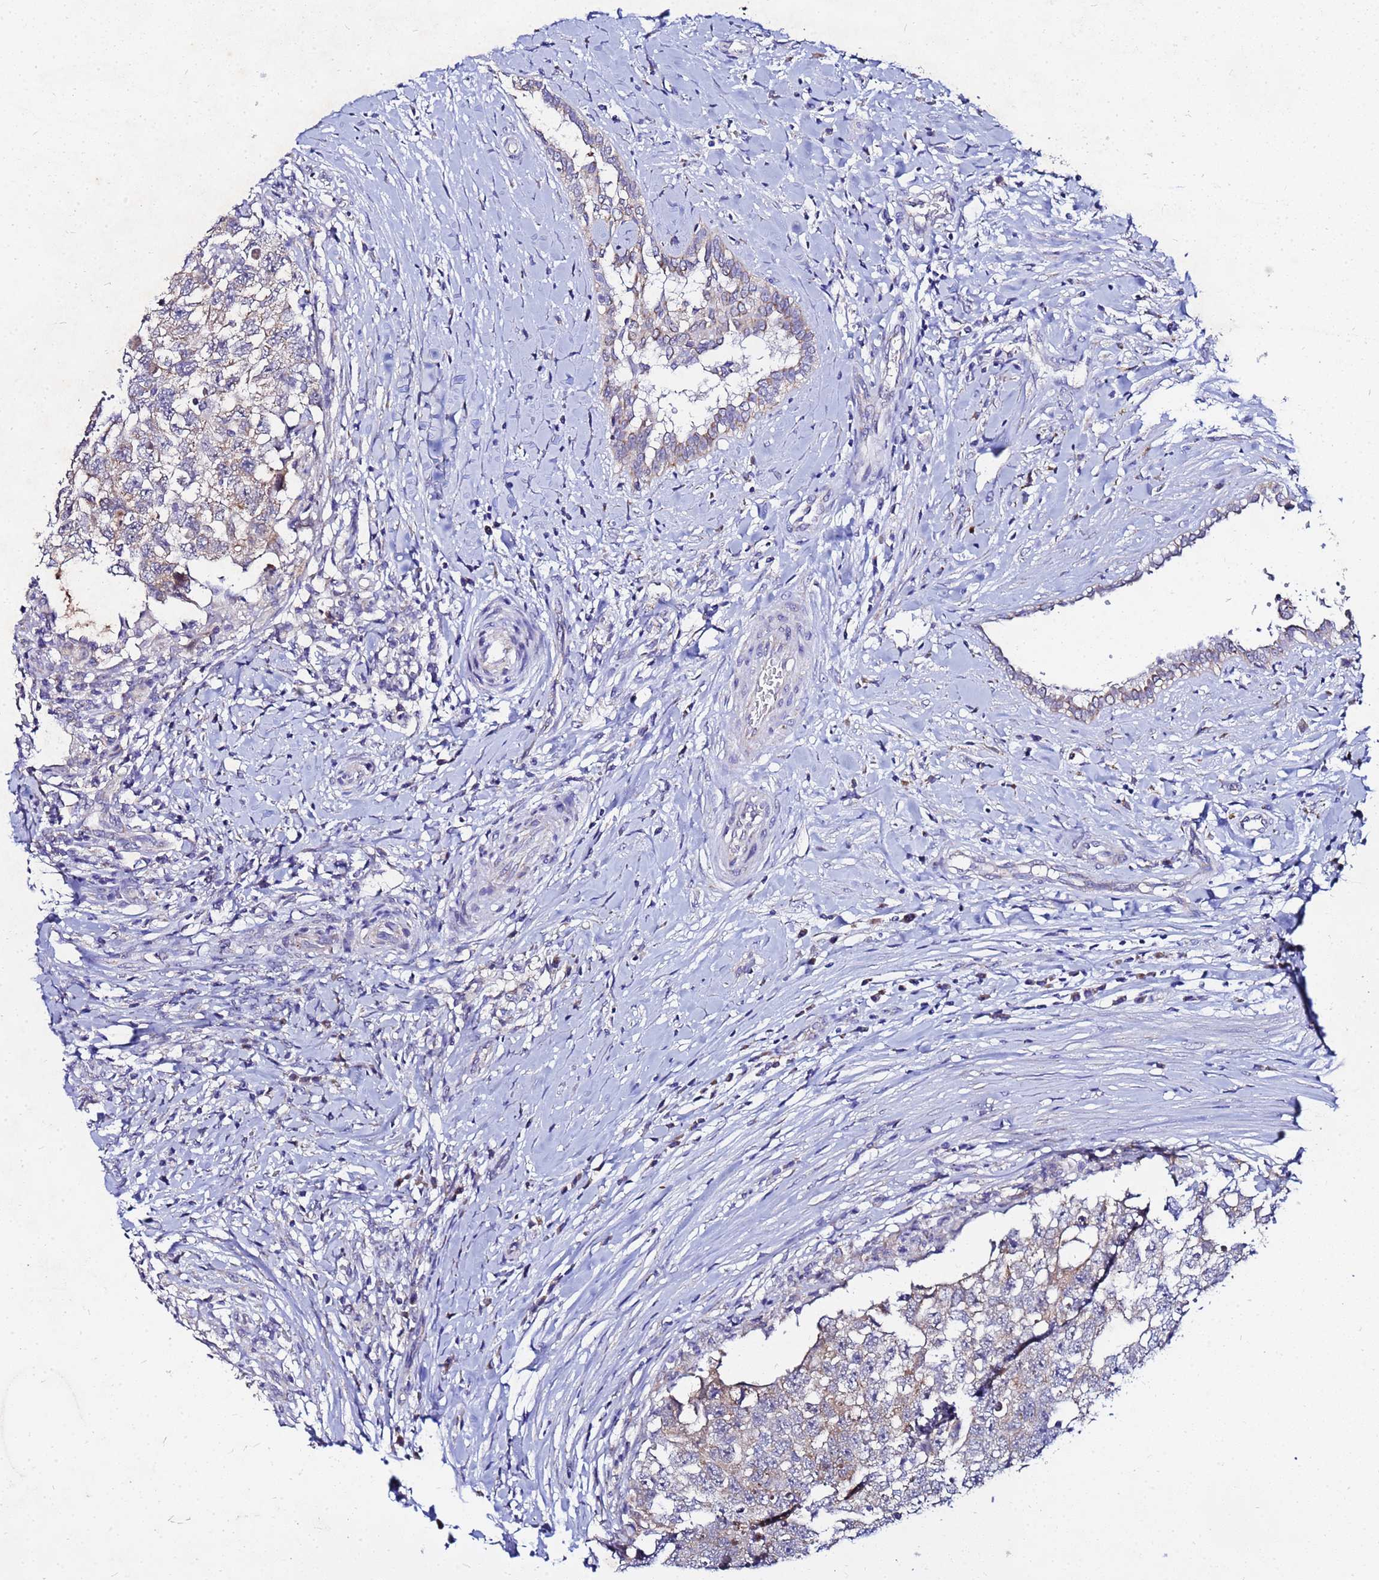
{"staining": {"intensity": "weak", "quantity": "25%-75%", "location": "cytoplasmic/membranous"}, "tissue": "testis cancer", "cell_type": "Tumor cells", "image_type": "cancer", "snomed": [{"axis": "morphology", "description": "Seminoma, NOS"}, {"axis": "morphology", "description": "Carcinoma, Embryonal, NOS"}, {"axis": "topography", "description": "Testis"}], "caption": "Immunohistochemical staining of human testis cancer (seminoma) exhibits low levels of weak cytoplasmic/membranous protein expression in approximately 25%-75% of tumor cells. (Brightfield microscopy of DAB IHC at high magnification).", "gene": "FAHD2A", "patient": {"sex": "male", "age": 29}}